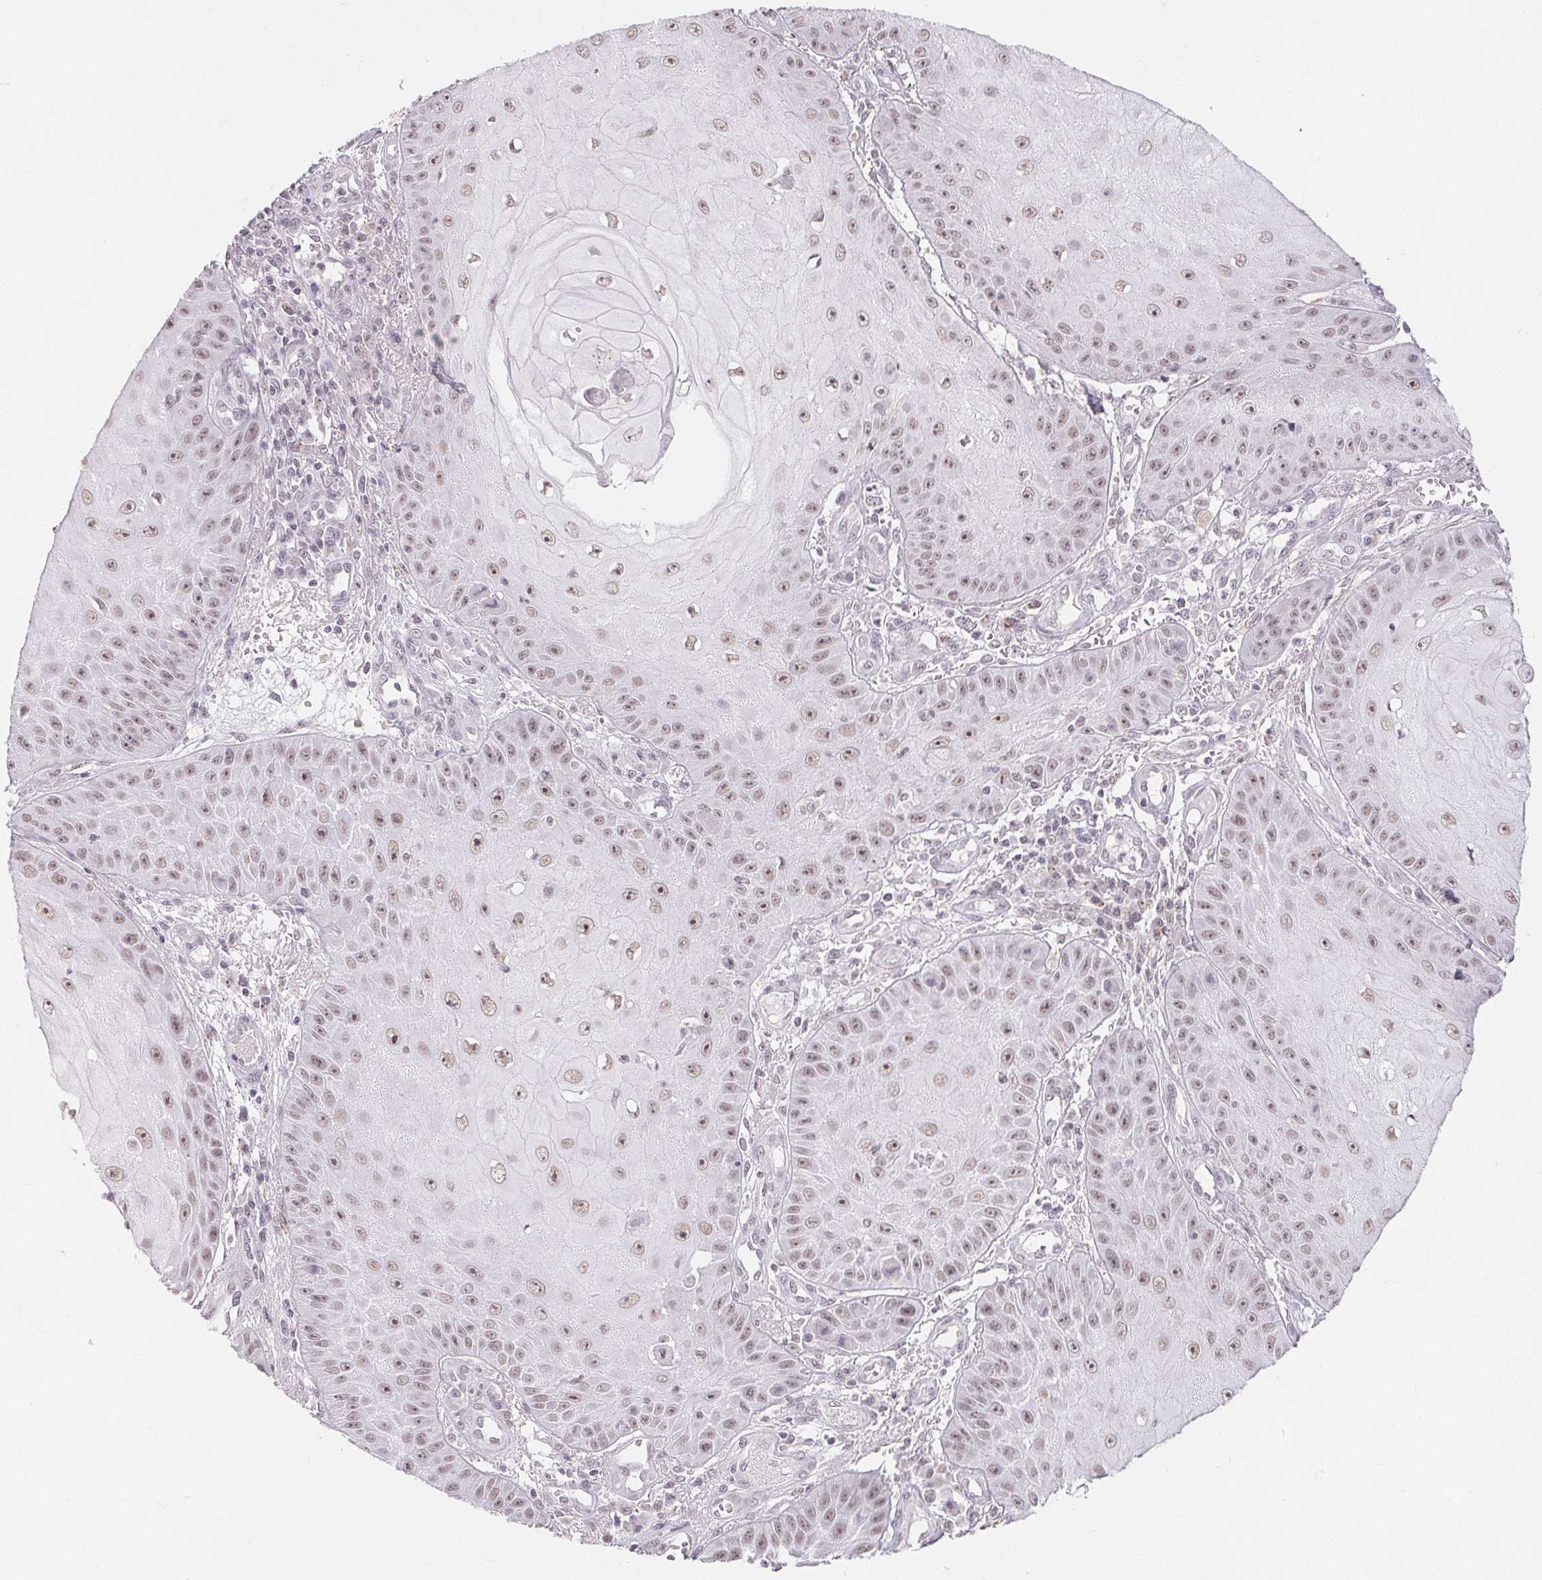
{"staining": {"intensity": "weak", "quantity": "25%-75%", "location": "nuclear"}, "tissue": "skin cancer", "cell_type": "Tumor cells", "image_type": "cancer", "snomed": [{"axis": "morphology", "description": "Squamous cell carcinoma, NOS"}, {"axis": "topography", "description": "Skin"}], "caption": "Protein positivity by immunohistochemistry exhibits weak nuclear positivity in approximately 25%-75% of tumor cells in squamous cell carcinoma (skin).", "gene": "NXF3", "patient": {"sex": "male", "age": 70}}